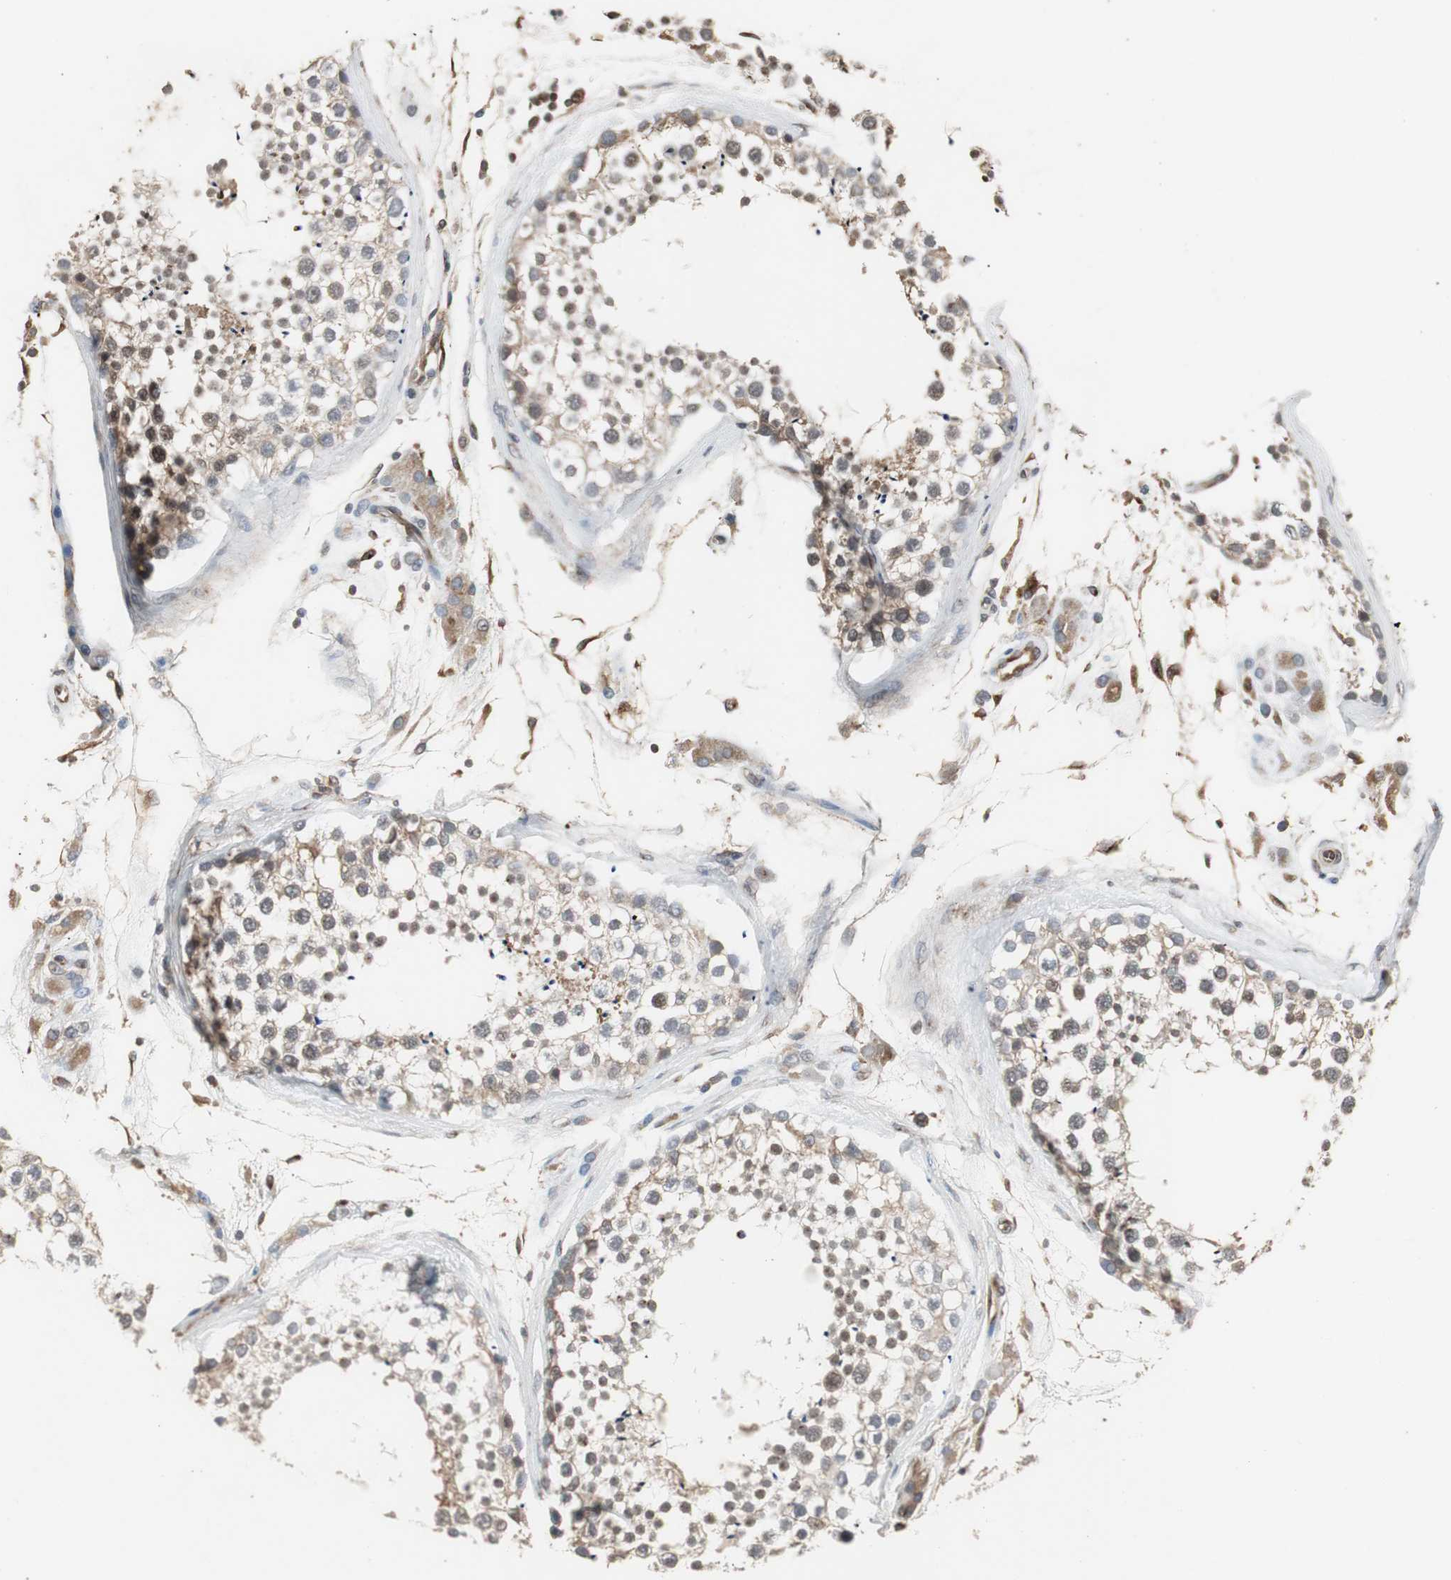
{"staining": {"intensity": "weak", "quantity": "25%-75%", "location": "cytoplasmic/membranous"}, "tissue": "testis", "cell_type": "Cells in seminiferous ducts", "image_type": "normal", "snomed": [{"axis": "morphology", "description": "Normal tissue, NOS"}, {"axis": "topography", "description": "Testis"}], "caption": "IHC micrograph of normal human testis stained for a protein (brown), which demonstrates low levels of weak cytoplasmic/membranous expression in about 25%-75% of cells in seminiferous ducts.", "gene": "ATP2B2", "patient": {"sex": "male", "age": 46}}